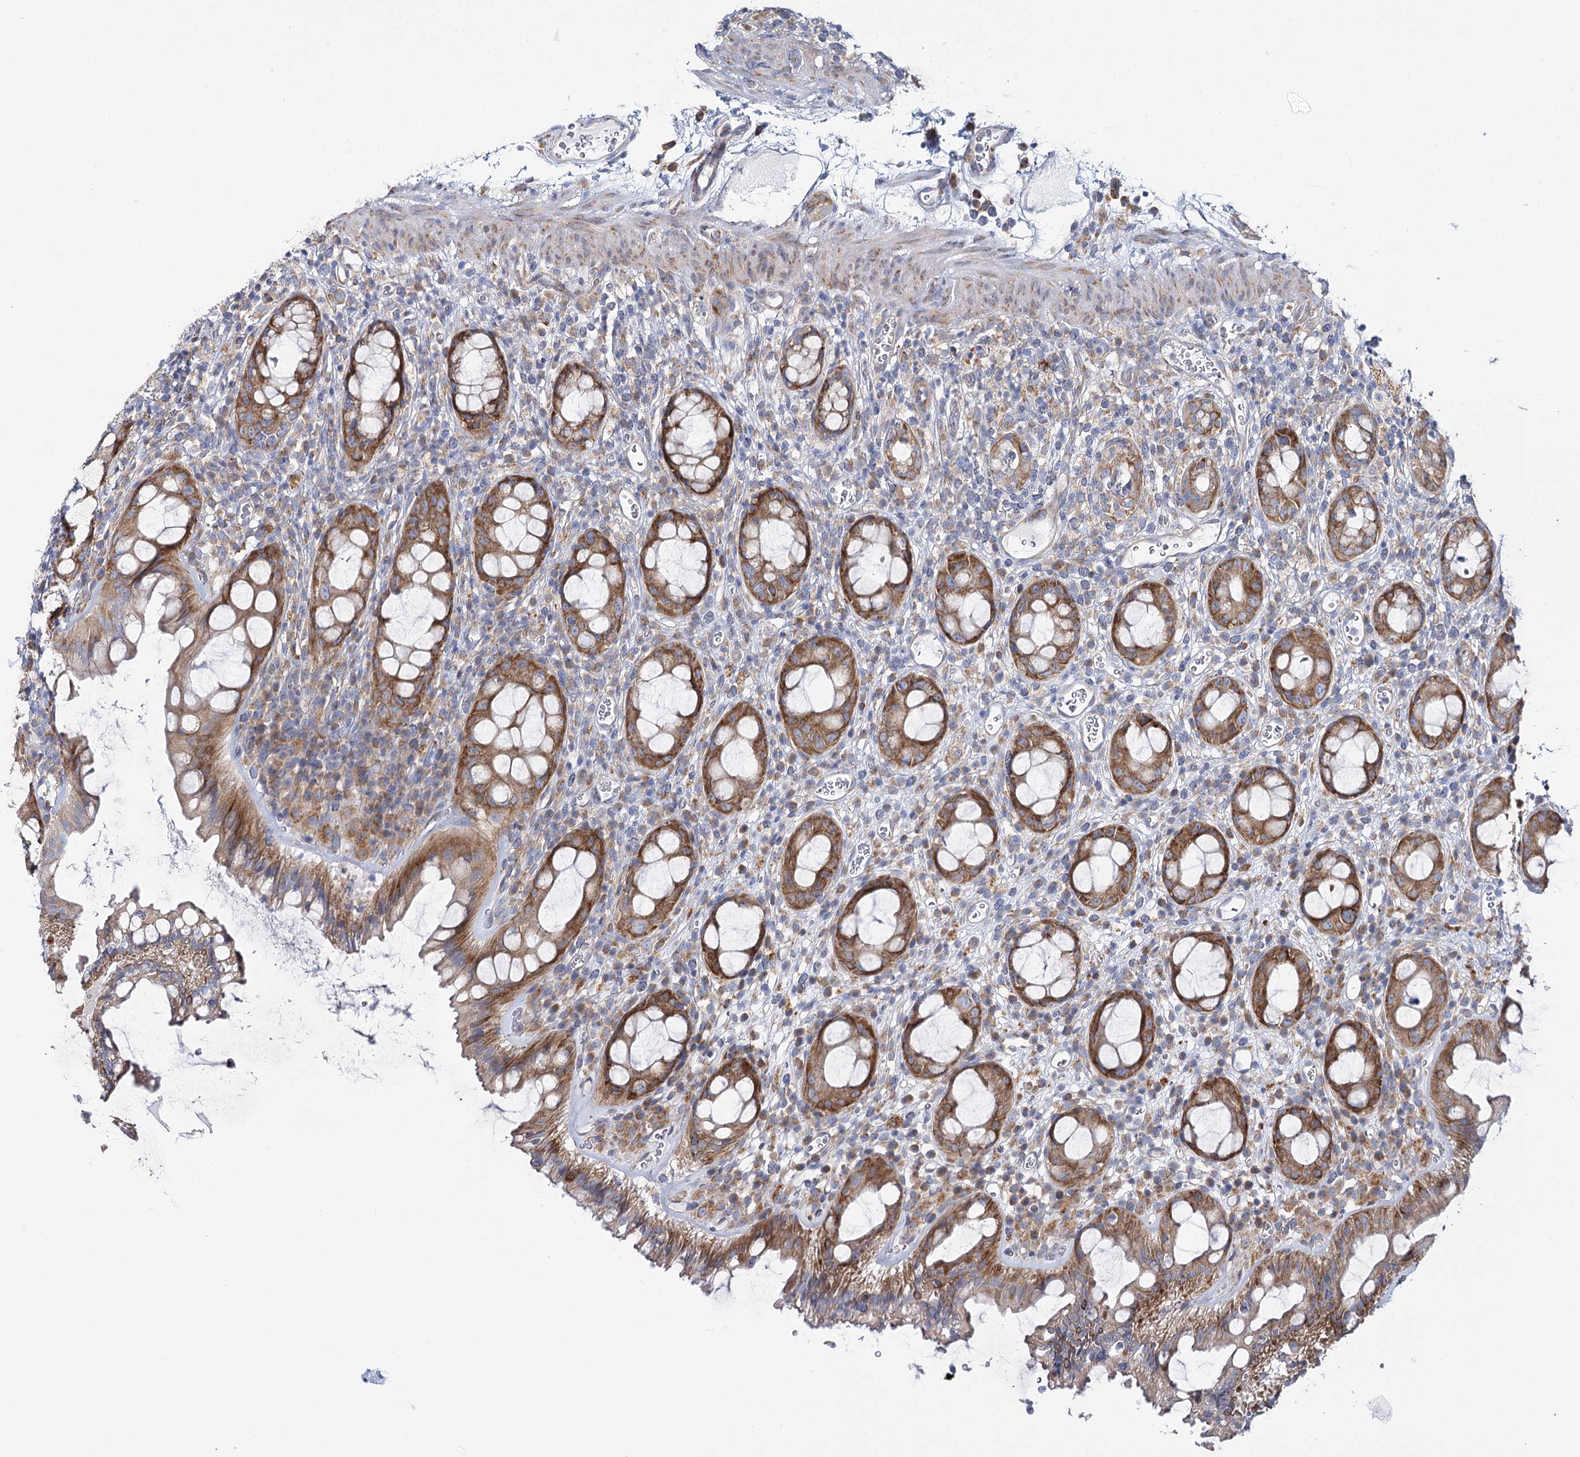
{"staining": {"intensity": "moderate", "quantity": ">75%", "location": "cytoplasmic/membranous"}, "tissue": "rectum", "cell_type": "Glandular cells", "image_type": "normal", "snomed": [{"axis": "morphology", "description": "Normal tissue, NOS"}, {"axis": "topography", "description": "Rectum"}], "caption": "Rectum was stained to show a protein in brown. There is medium levels of moderate cytoplasmic/membranous staining in about >75% of glandular cells. (DAB (3,3'-diaminobenzidine) = brown stain, brightfield microscopy at high magnification).", "gene": "THUMPD3", "patient": {"sex": "female", "age": 57}}